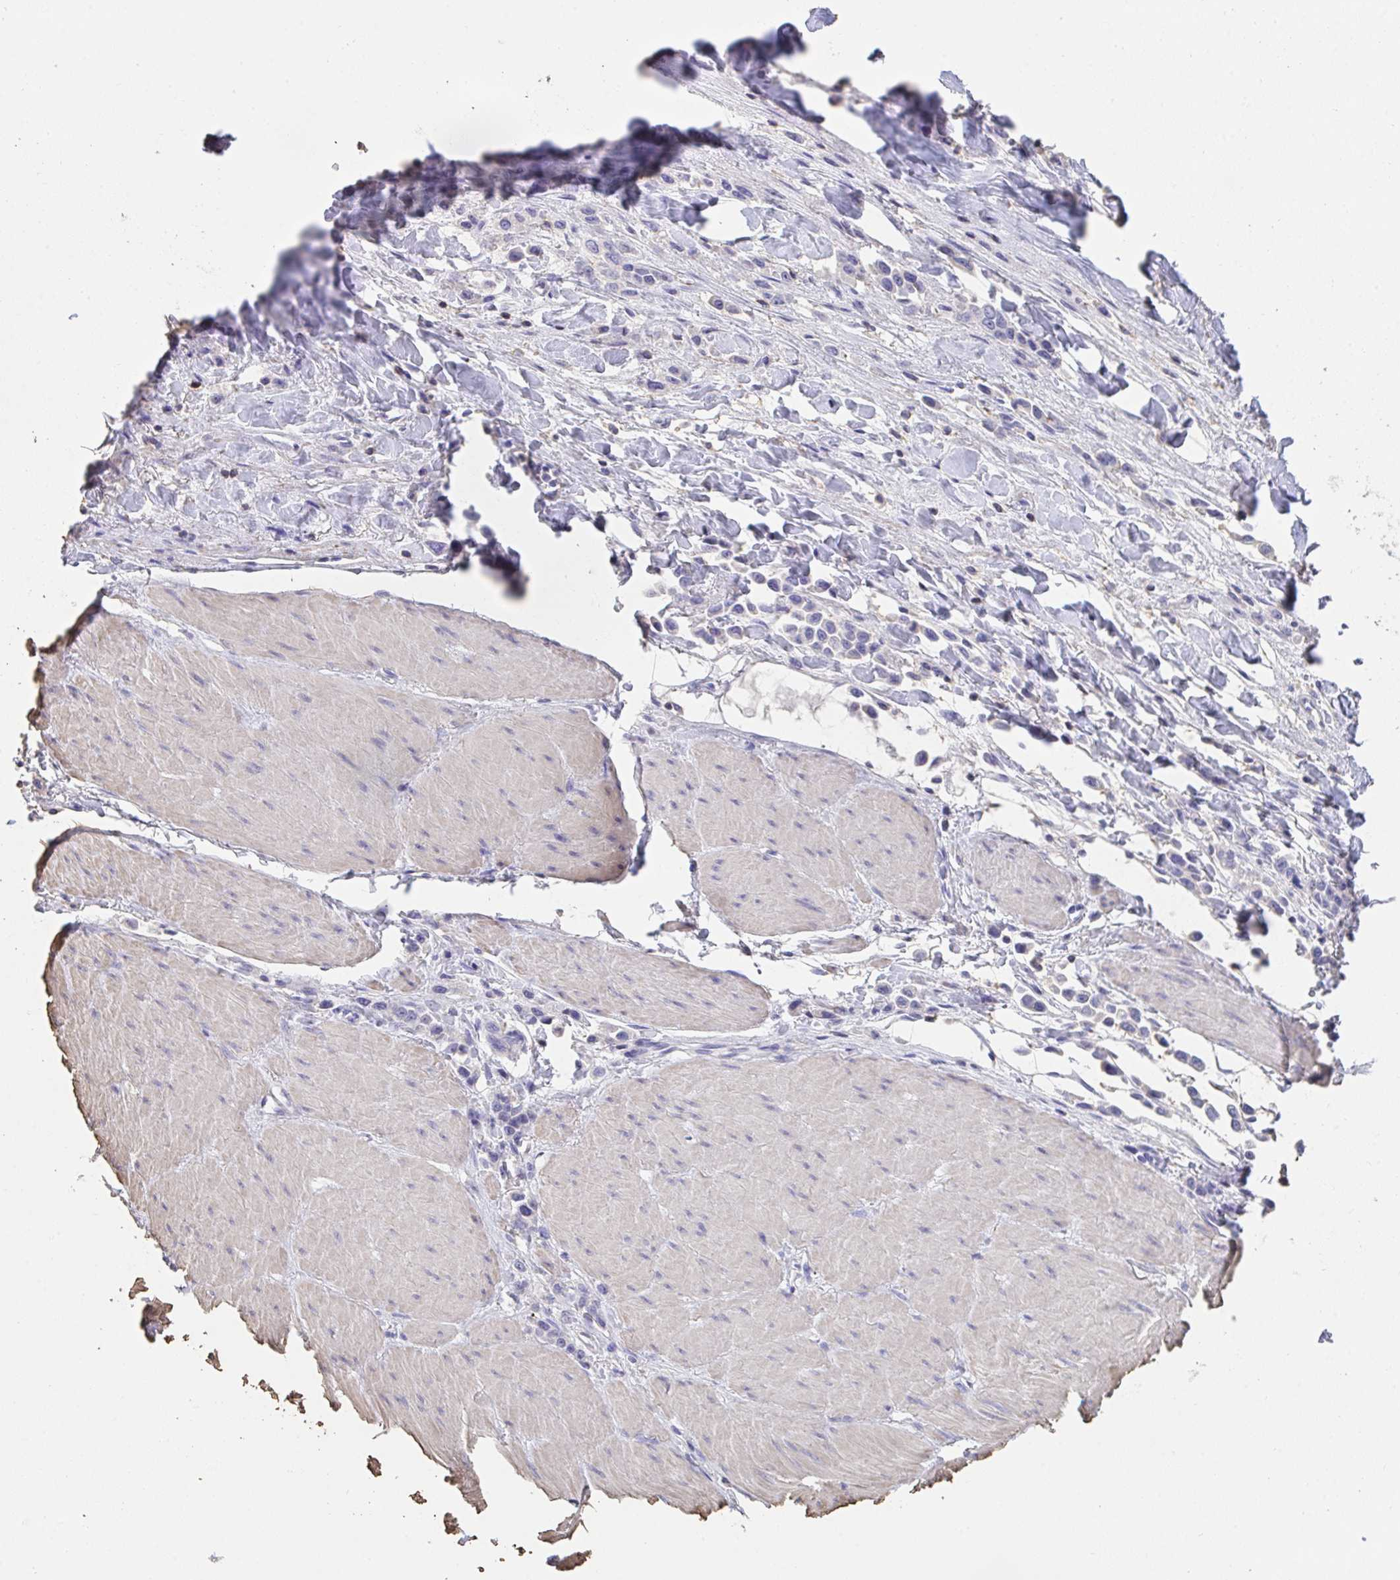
{"staining": {"intensity": "negative", "quantity": "none", "location": "none"}, "tissue": "stomach cancer", "cell_type": "Tumor cells", "image_type": "cancer", "snomed": [{"axis": "morphology", "description": "Adenocarcinoma, NOS"}, {"axis": "topography", "description": "Stomach"}], "caption": "Immunohistochemistry (IHC) micrograph of stomach cancer stained for a protein (brown), which displays no staining in tumor cells.", "gene": "IL23R", "patient": {"sex": "male", "age": 47}}